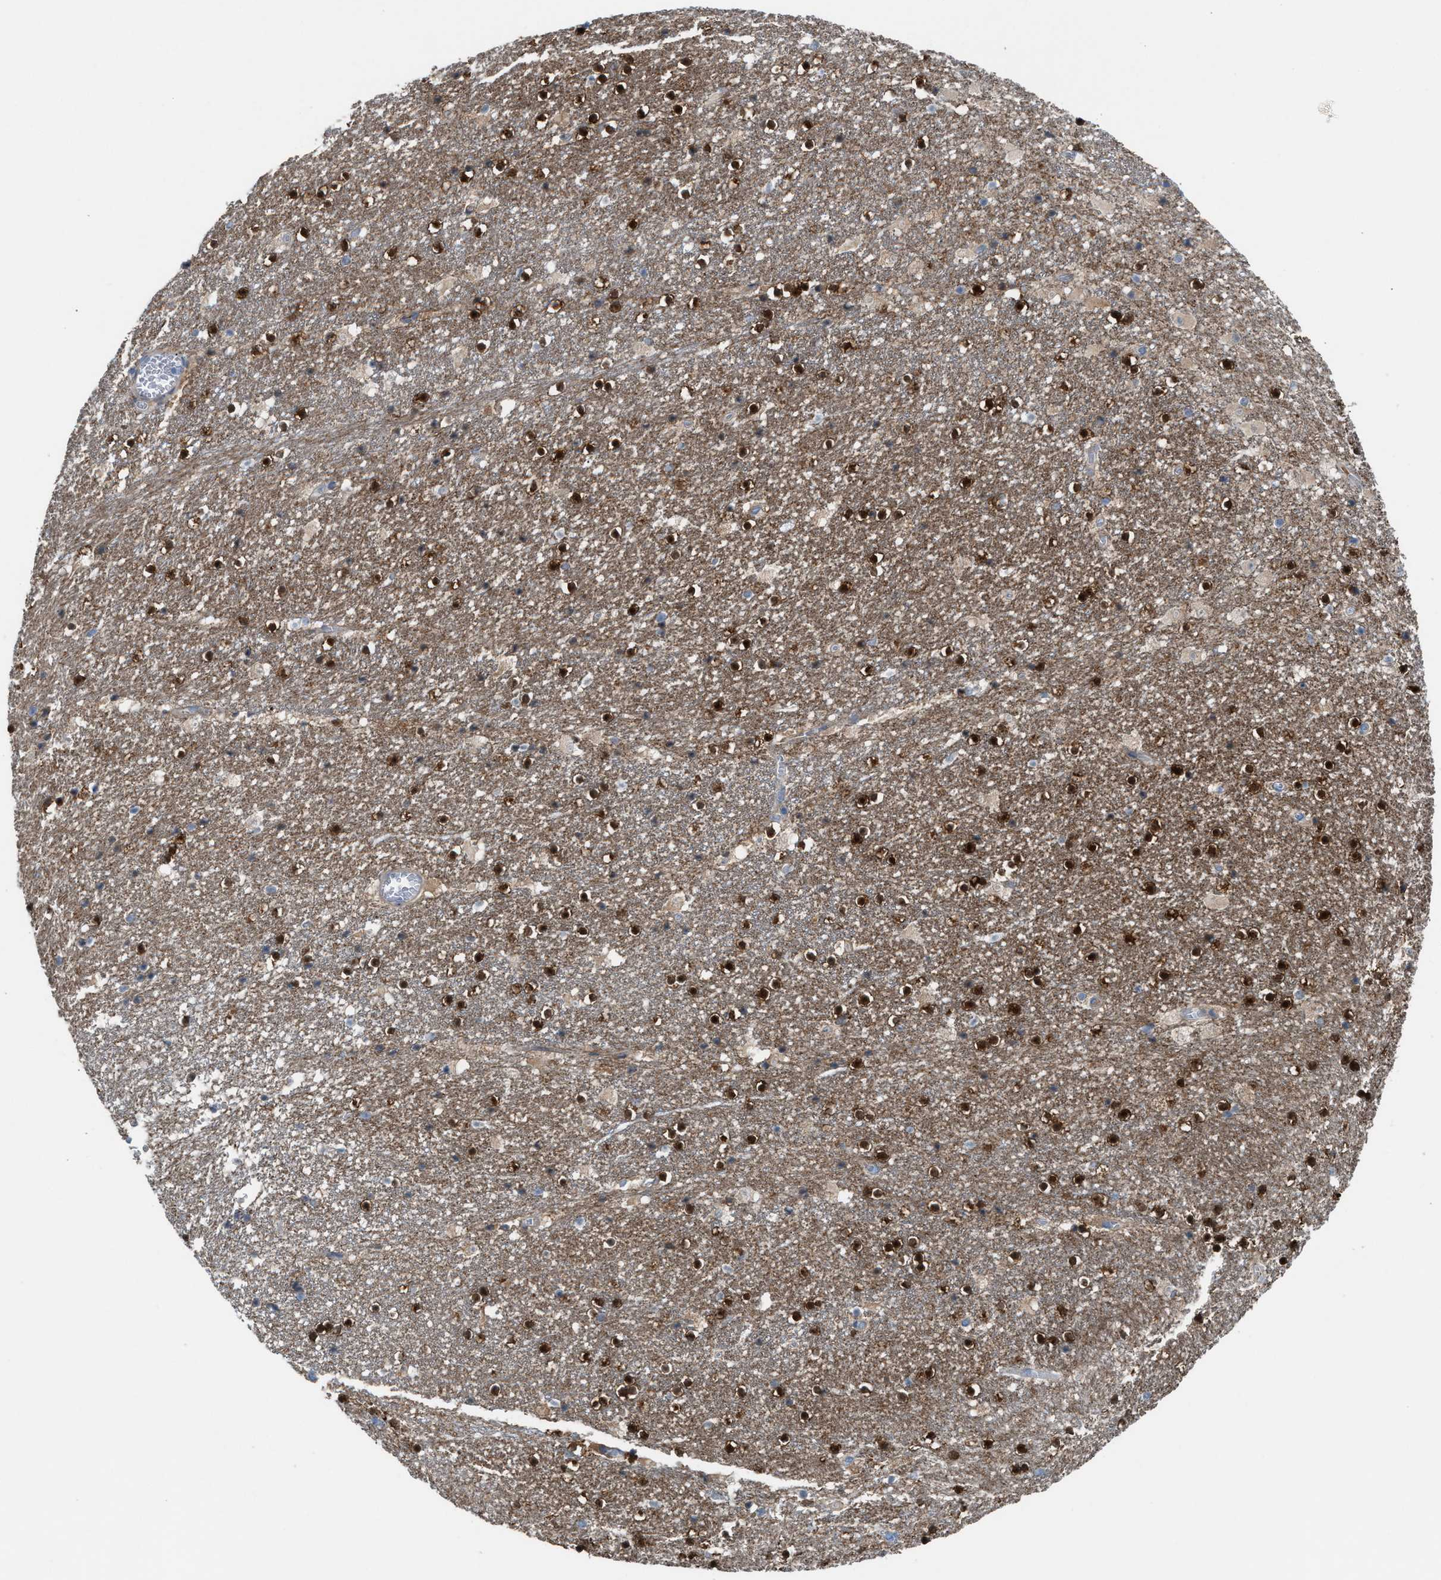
{"staining": {"intensity": "strong", "quantity": "<25%", "location": "cytoplasmic/membranous,nuclear"}, "tissue": "caudate", "cell_type": "Glial cells", "image_type": "normal", "snomed": [{"axis": "morphology", "description": "Normal tissue, NOS"}, {"axis": "topography", "description": "Lateral ventricle wall"}], "caption": "Glial cells reveal medium levels of strong cytoplasmic/membranous,nuclear positivity in about <25% of cells in unremarkable caudate.", "gene": "ASPA", "patient": {"sex": "male", "age": 45}}